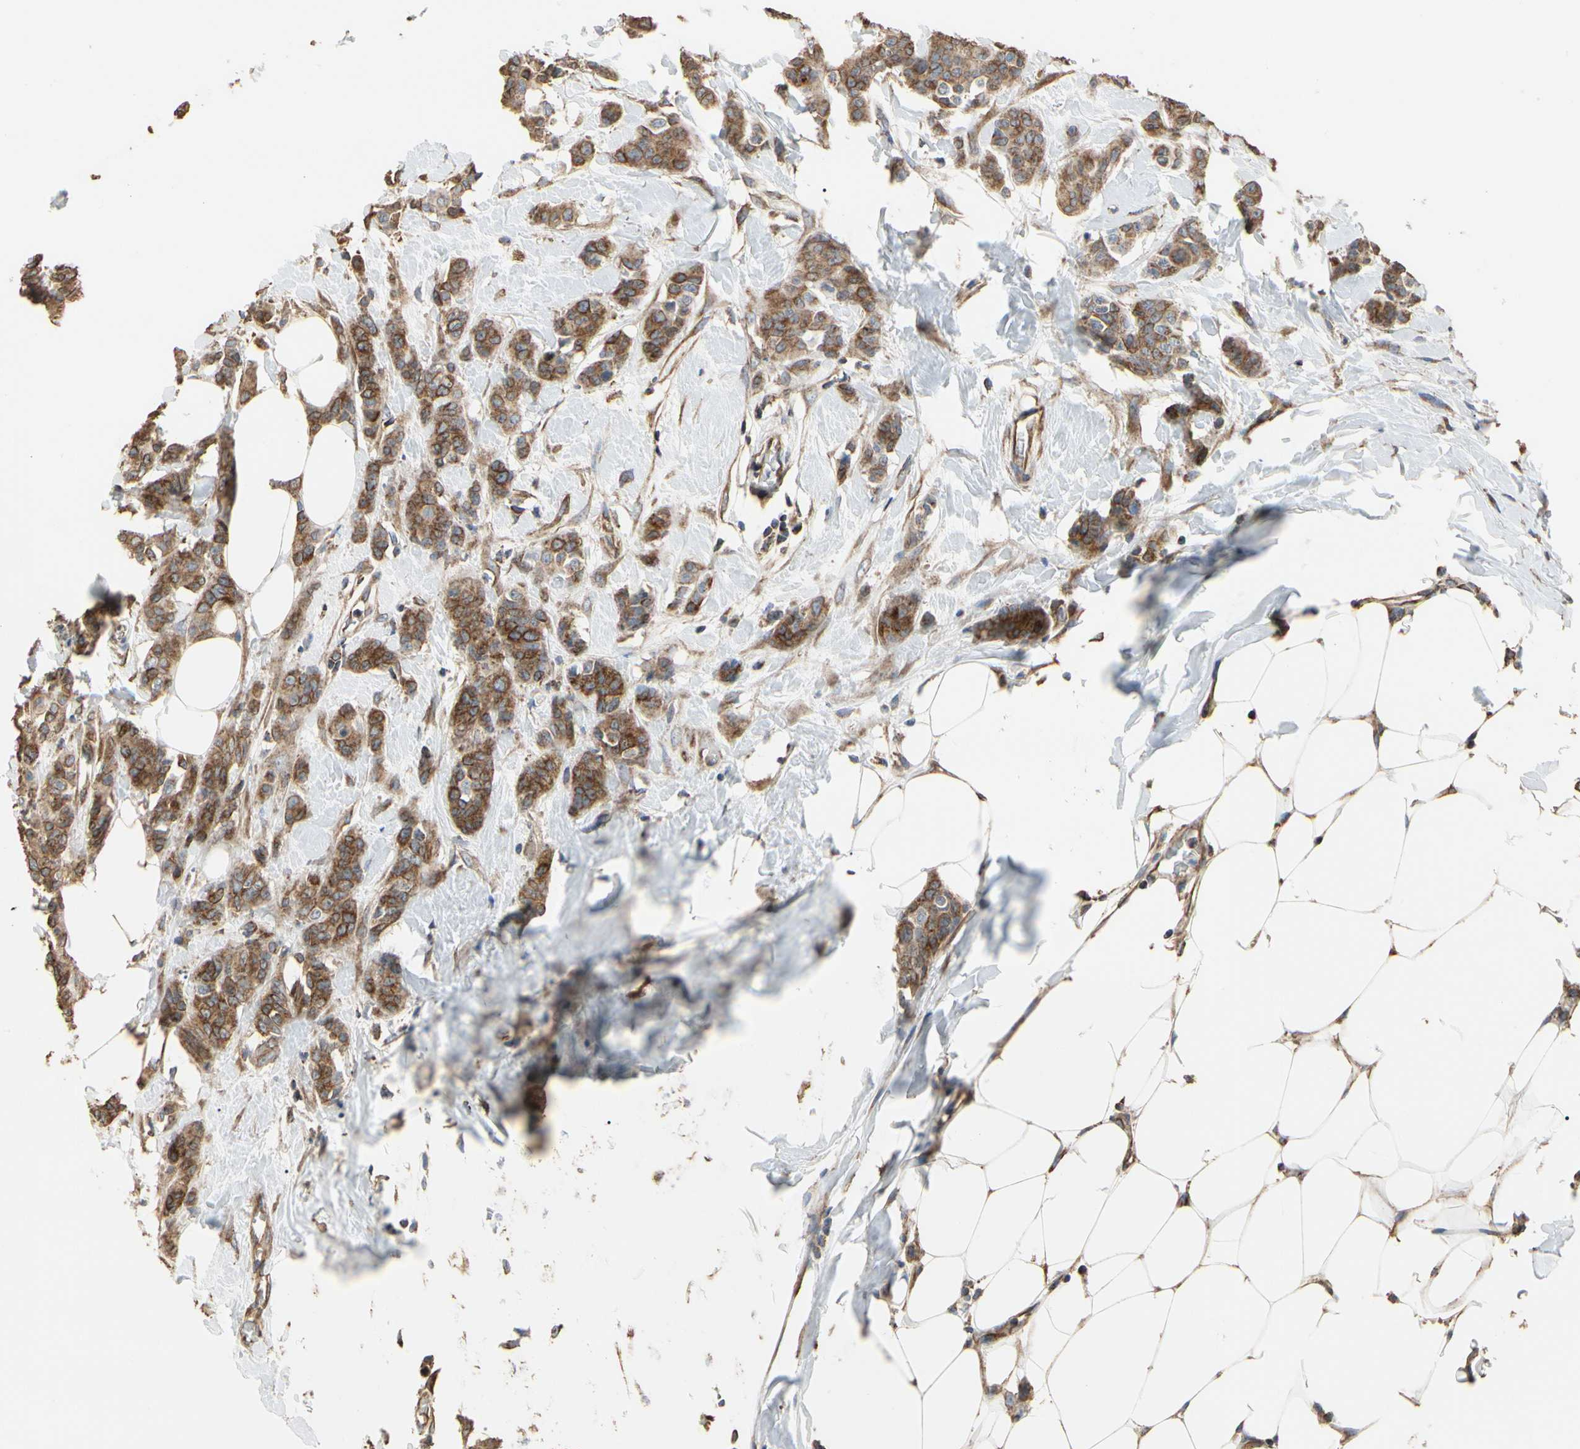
{"staining": {"intensity": "moderate", "quantity": "25%-75%", "location": "cytoplasmic/membranous"}, "tissue": "breast cancer", "cell_type": "Tumor cells", "image_type": "cancer", "snomed": [{"axis": "morphology", "description": "Normal tissue, NOS"}, {"axis": "morphology", "description": "Duct carcinoma"}, {"axis": "topography", "description": "Breast"}], "caption": "Protein staining by immunohistochemistry (IHC) demonstrates moderate cytoplasmic/membranous positivity in approximately 25%-75% of tumor cells in breast cancer.", "gene": "TUBA1A", "patient": {"sex": "female", "age": 40}}